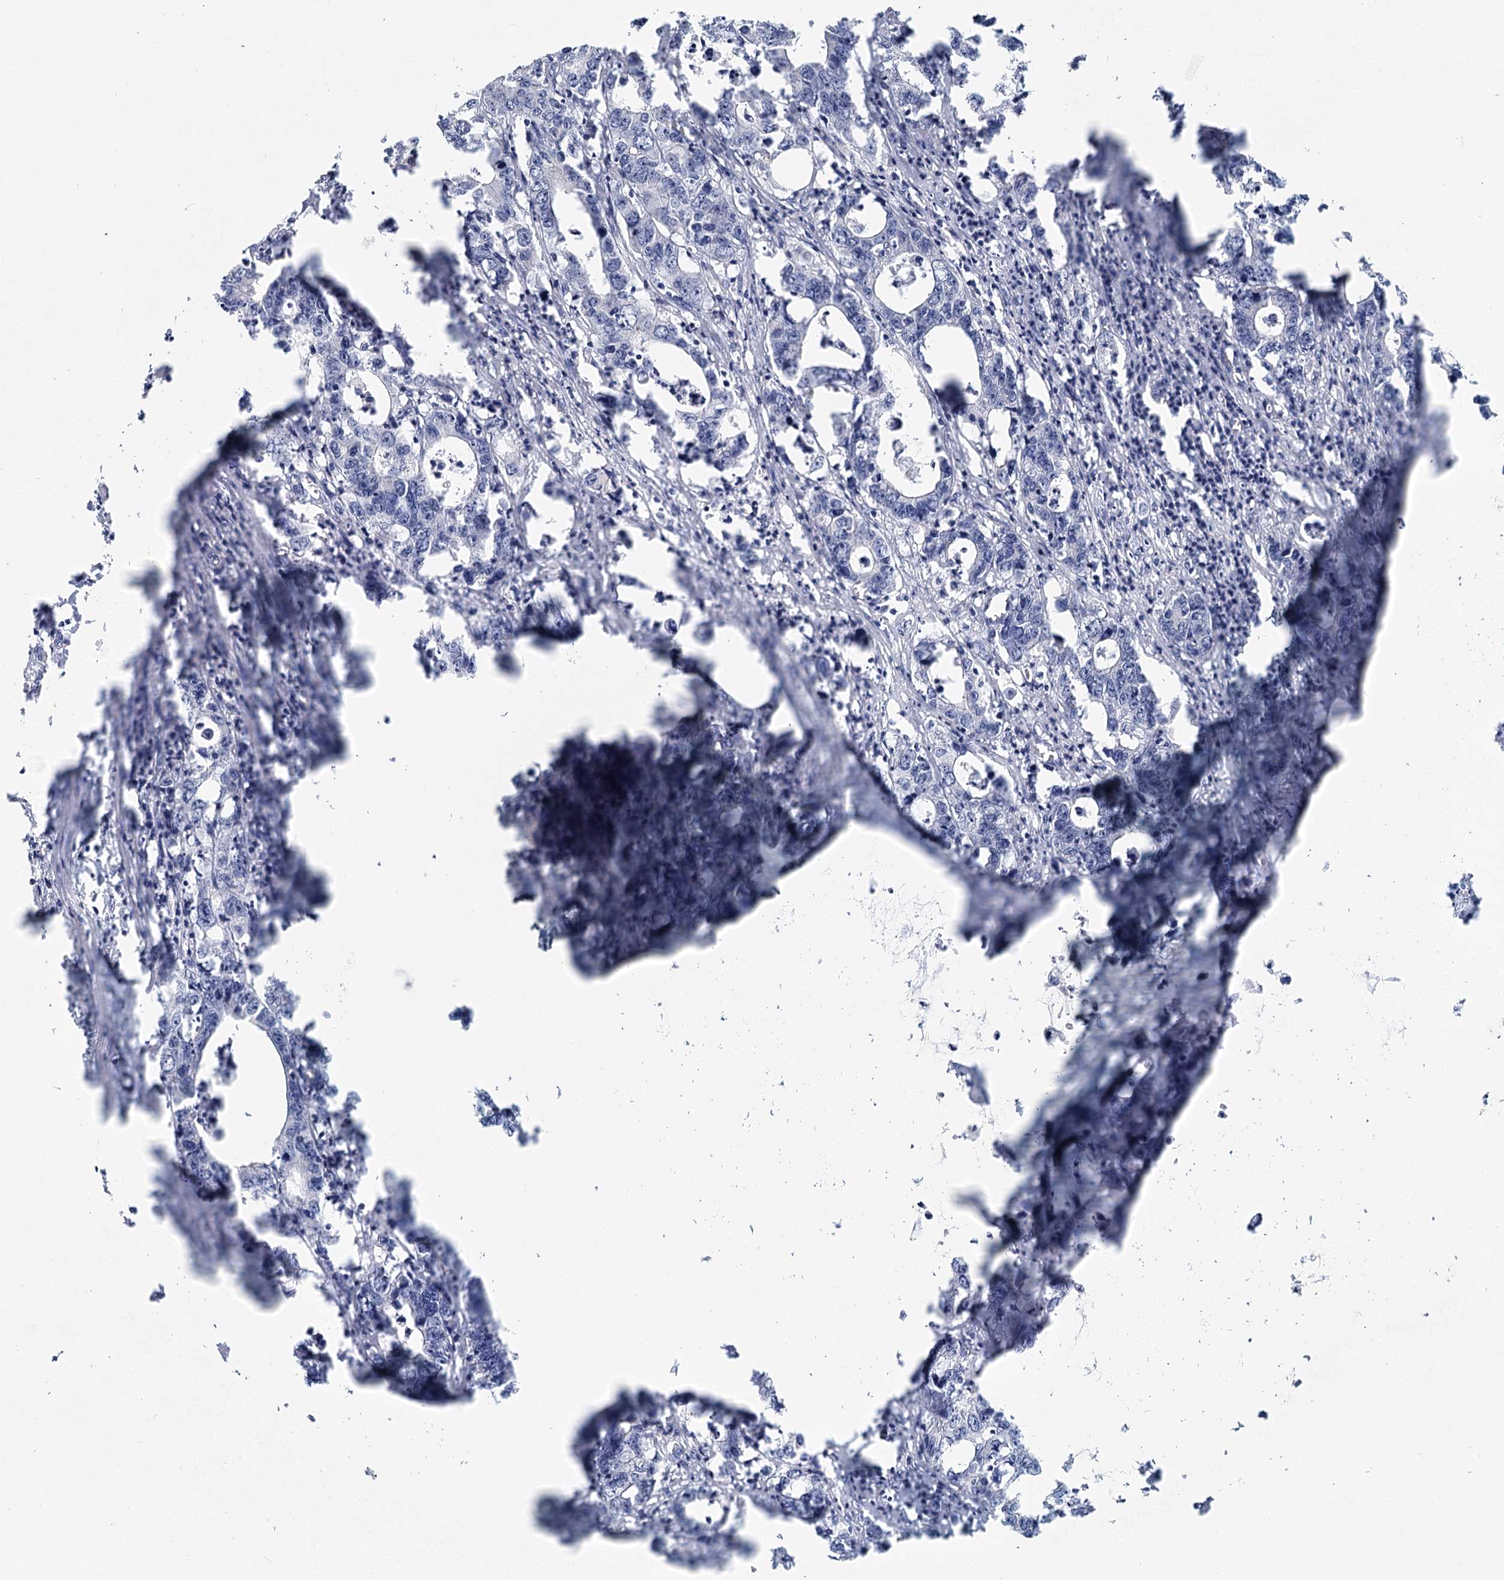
{"staining": {"intensity": "negative", "quantity": "none", "location": "none"}, "tissue": "colorectal cancer", "cell_type": "Tumor cells", "image_type": "cancer", "snomed": [{"axis": "morphology", "description": "Adenocarcinoma, NOS"}, {"axis": "topography", "description": "Colon"}], "caption": "Image shows no protein staining in tumor cells of adenocarcinoma (colorectal) tissue.", "gene": "ANKRD16", "patient": {"sex": "female", "age": 75}}